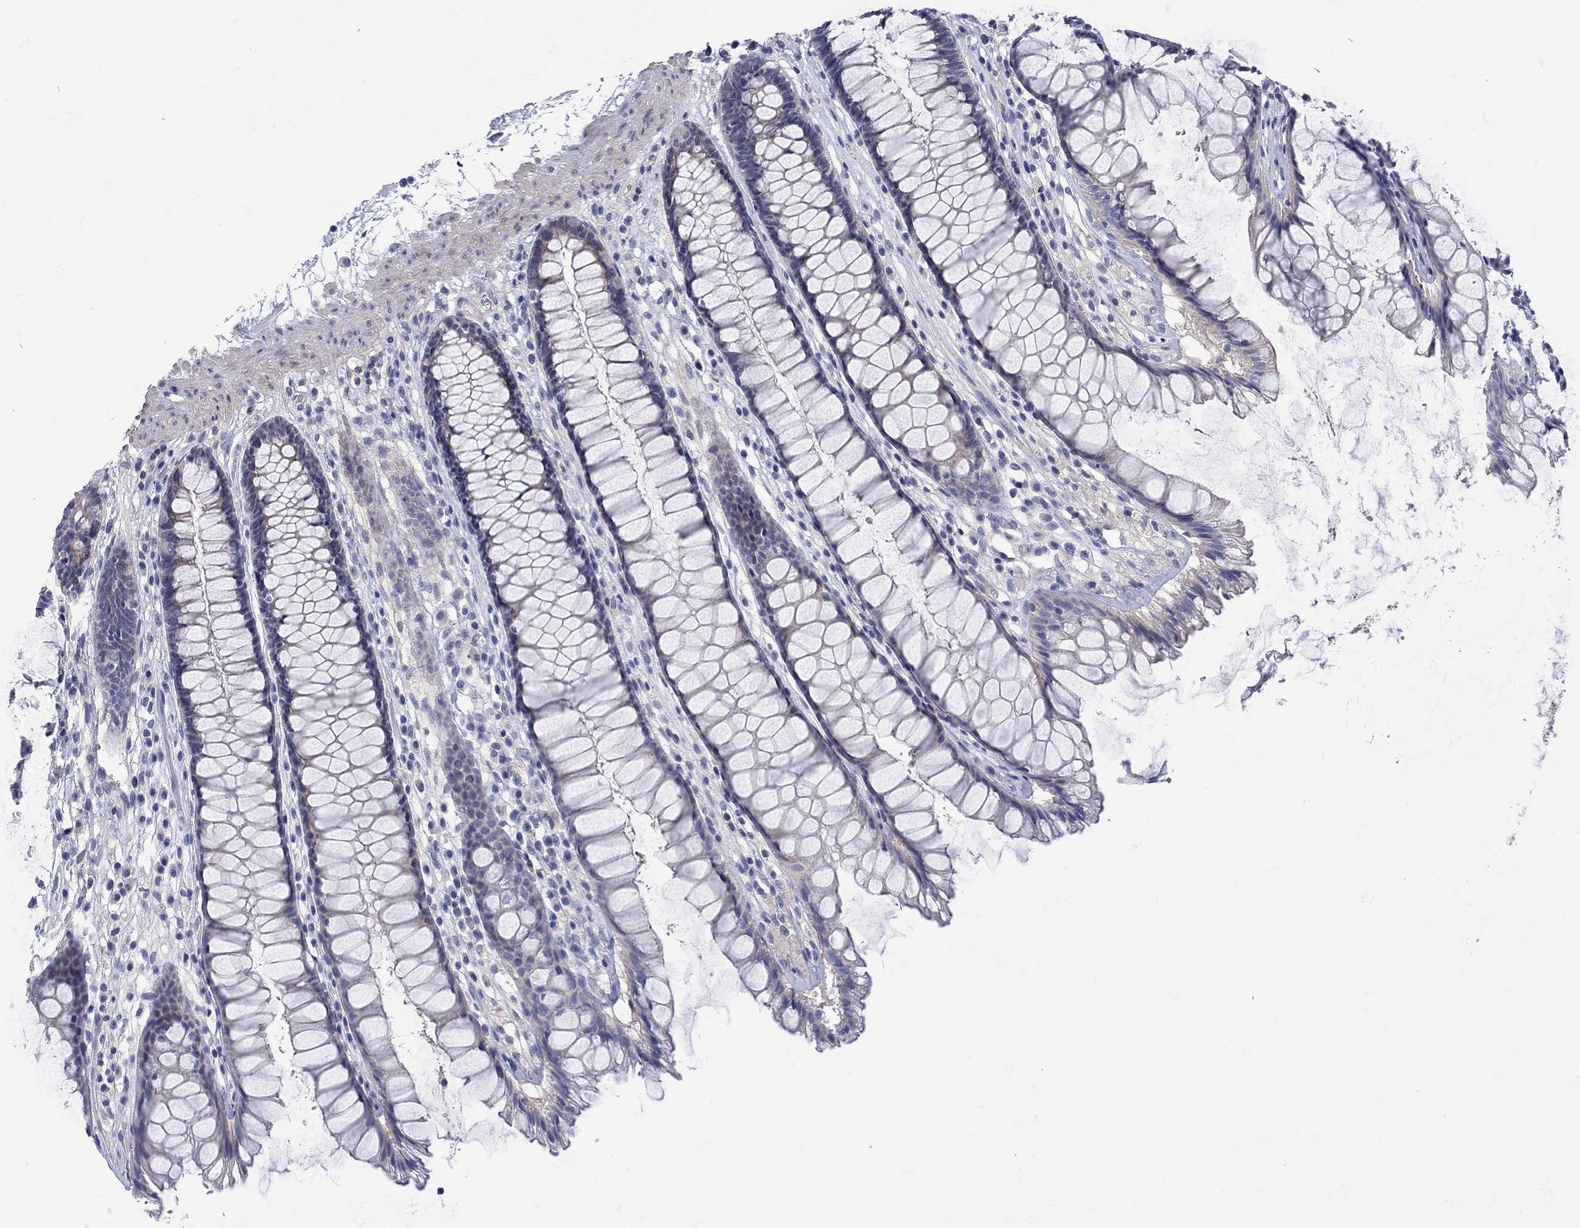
{"staining": {"intensity": "negative", "quantity": "none", "location": "none"}, "tissue": "rectum", "cell_type": "Glandular cells", "image_type": "normal", "snomed": [{"axis": "morphology", "description": "Normal tissue, NOS"}, {"axis": "topography", "description": "Rectum"}], "caption": "Image shows no significant protein positivity in glandular cells of unremarkable rectum.", "gene": "MSI1", "patient": {"sex": "male", "age": 72}}